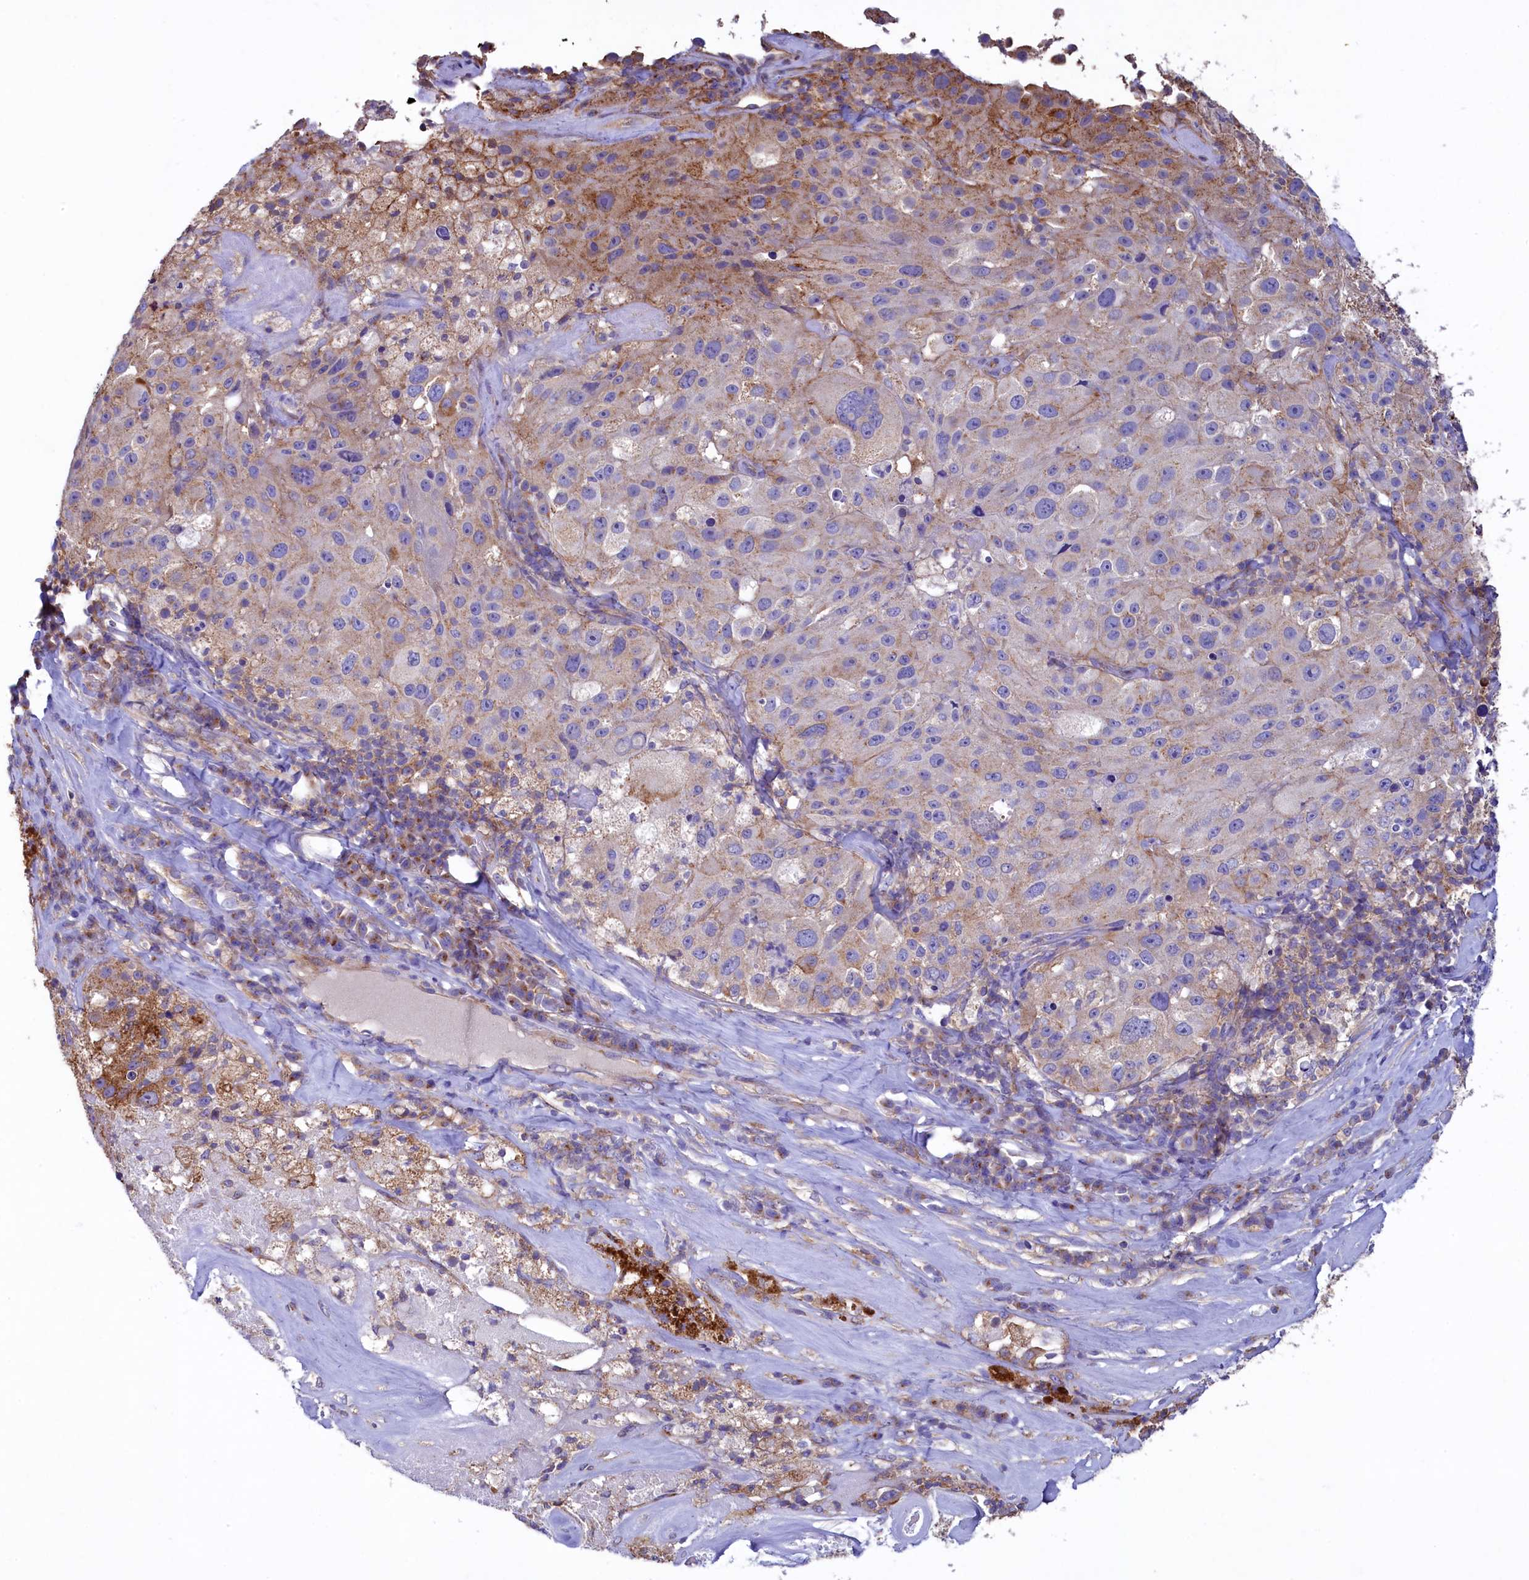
{"staining": {"intensity": "weak", "quantity": "<25%", "location": "cytoplasmic/membranous"}, "tissue": "melanoma", "cell_type": "Tumor cells", "image_type": "cancer", "snomed": [{"axis": "morphology", "description": "Malignant melanoma, Metastatic site"}, {"axis": "topography", "description": "Lymph node"}], "caption": "Protein analysis of malignant melanoma (metastatic site) displays no significant staining in tumor cells.", "gene": "GPR21", "patient": {"sex": "male", "age": 62}}